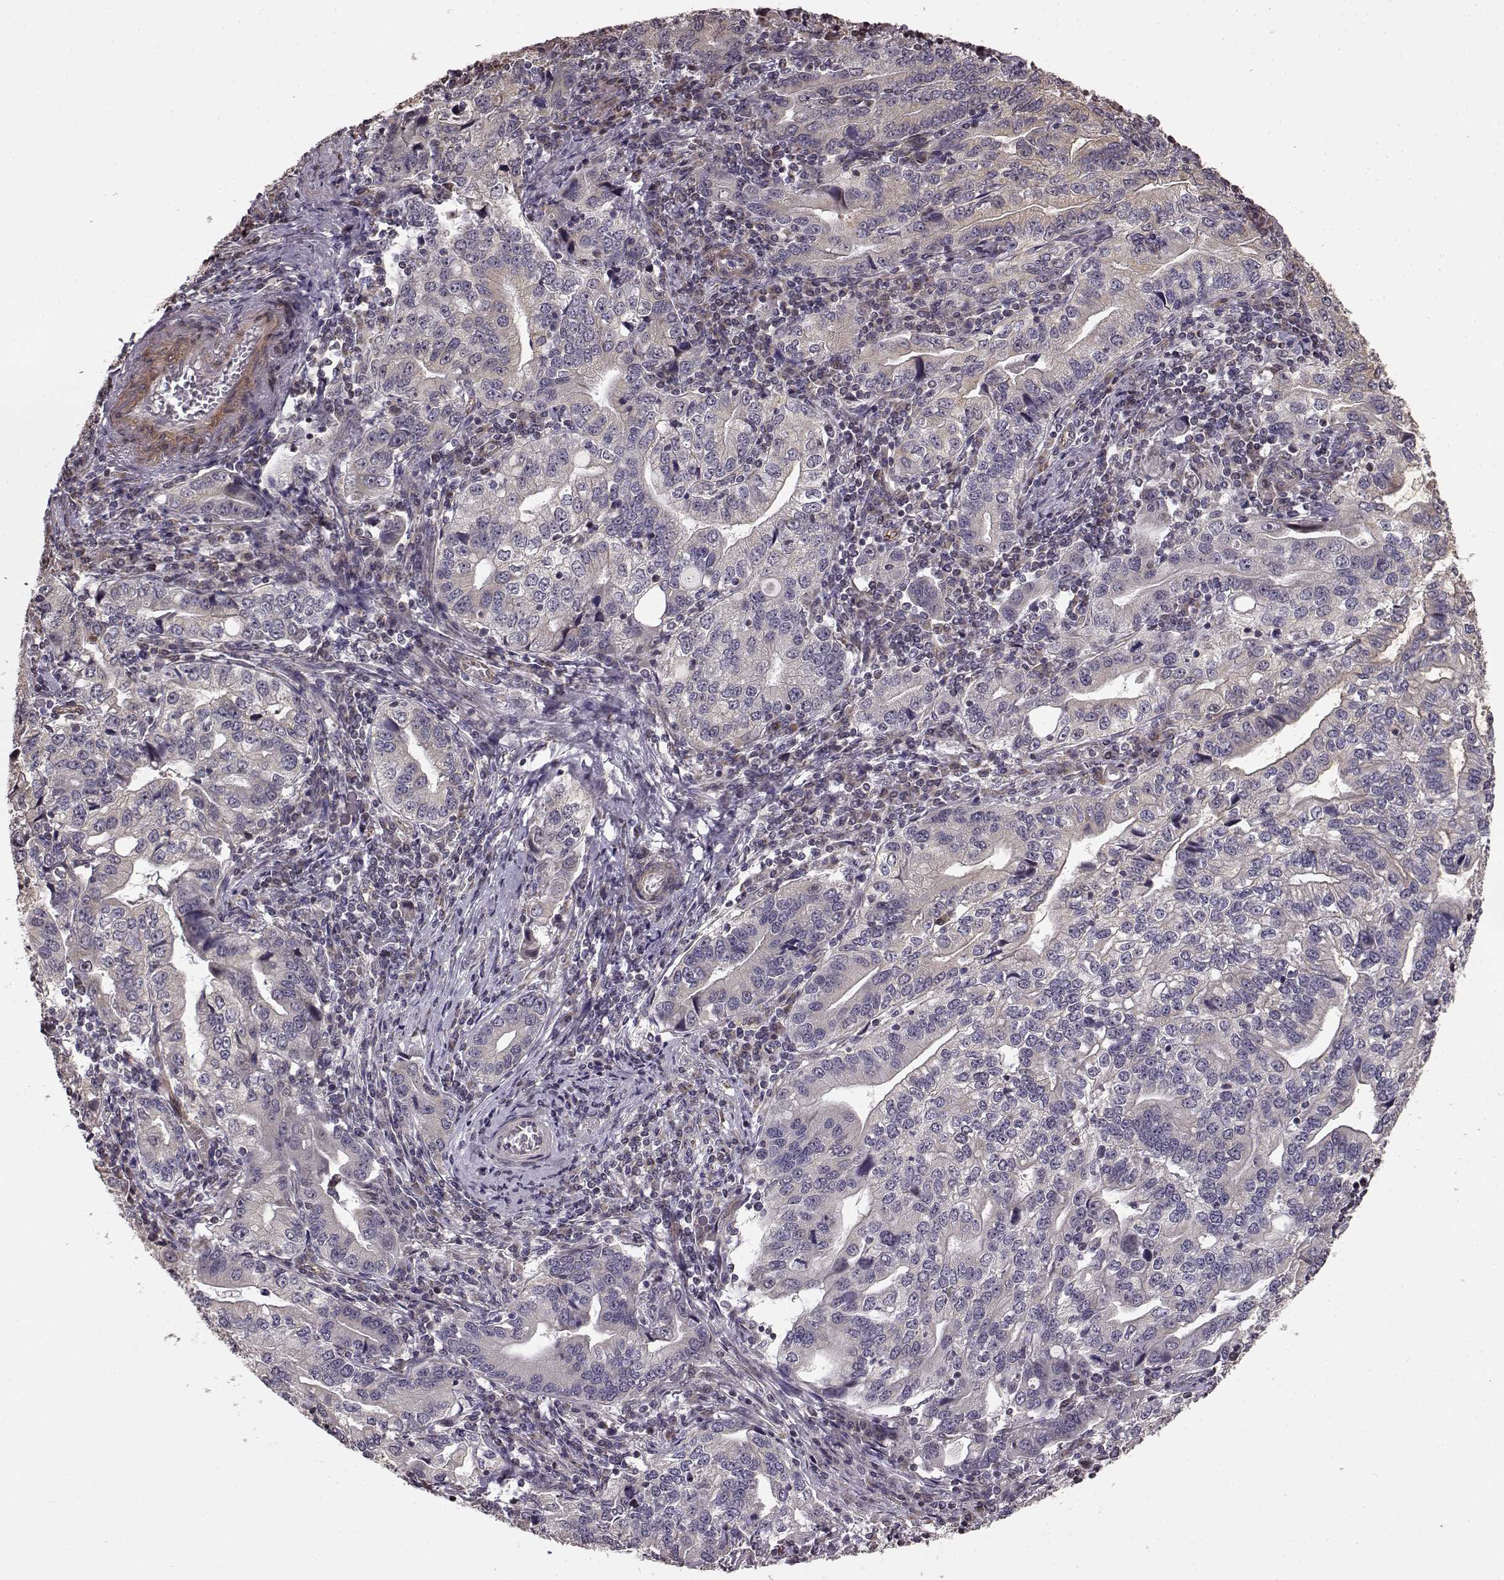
{"staining": {"intensity": "negative", "quantity": "none", "location": "none"}, "tissue": "stomach cancer", "cell_type": "Tumor cells", "image_type": "cancer", "snomed": [{"axis": "morphology", "description": "Adenocarcinoma, NOS"}, {"axis": "topography", "description": "Stomach, lower"}], "caption": "Tumor cells are negative for protein expression in human stomach cancer (adenocarcinoma). (Brightfield microscopy of DAB (3,3'-diaminobenzidine) immunohistochemistry (IHC) at high magnification).", "gene": "BACH2", "patient": {"sex": "female", "age": 72}}